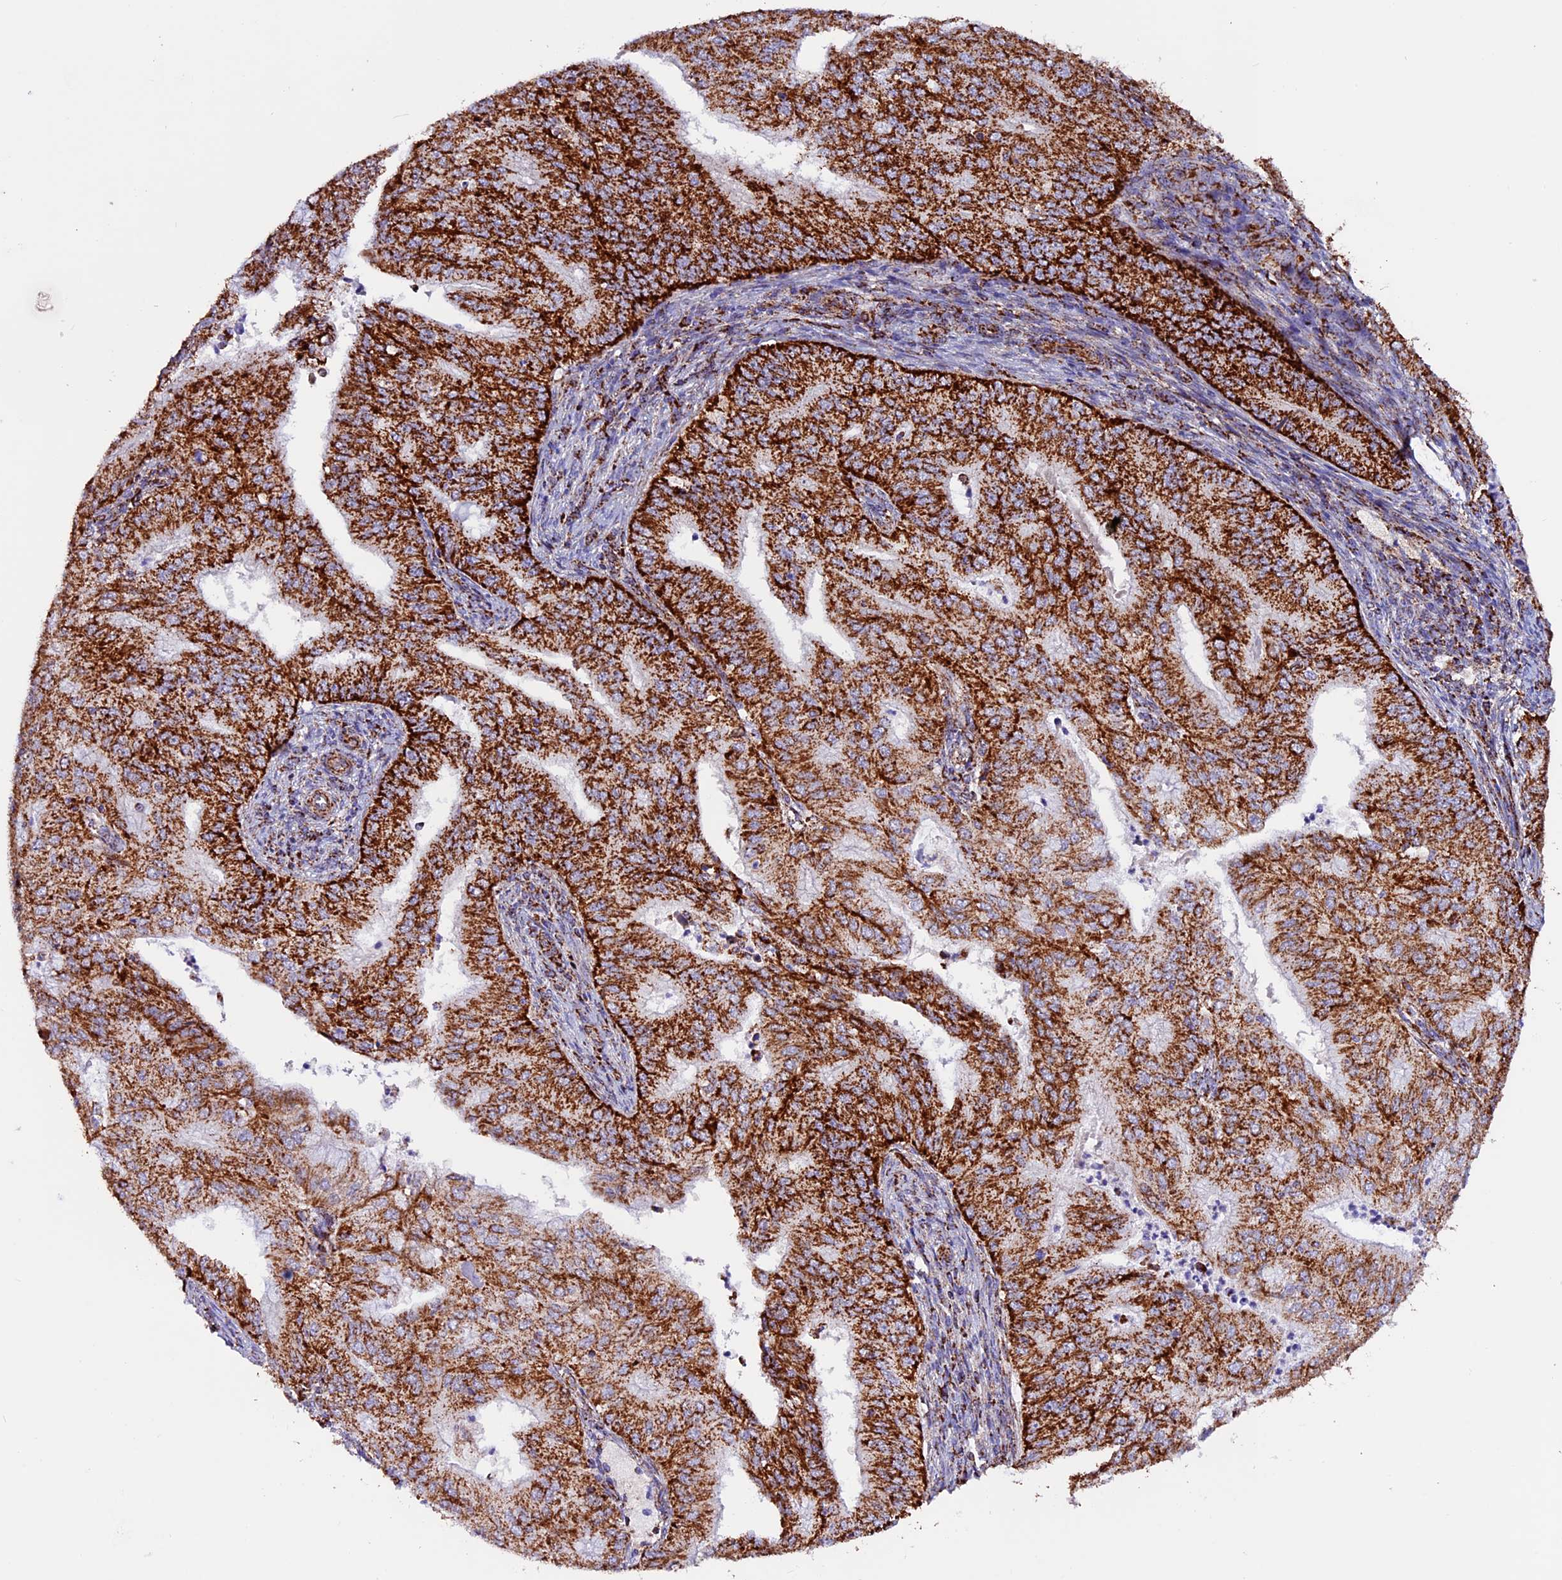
{"staining": {"intensity": "strong", "quantity": ">75%", "location": "cytoplasmic/membranous"}, "tissue": "endometrial cancer", "cell_type": "Tumor cells", "image_type": "cancer", "snomed": [{"axis": "morphology", "description": "Adenocarcinoma, NOS"}, {"axis": "topography", "description": "Endometrium"}], "caption": "This is an image of immunohistochemistry staining of adenocarcinoma (endometrial), which shows strong positivity in the cytoplasmic/membranous of tumor cells.", "gene": "CX3CL1", "patient": {"sex": "female", "age": 50}}